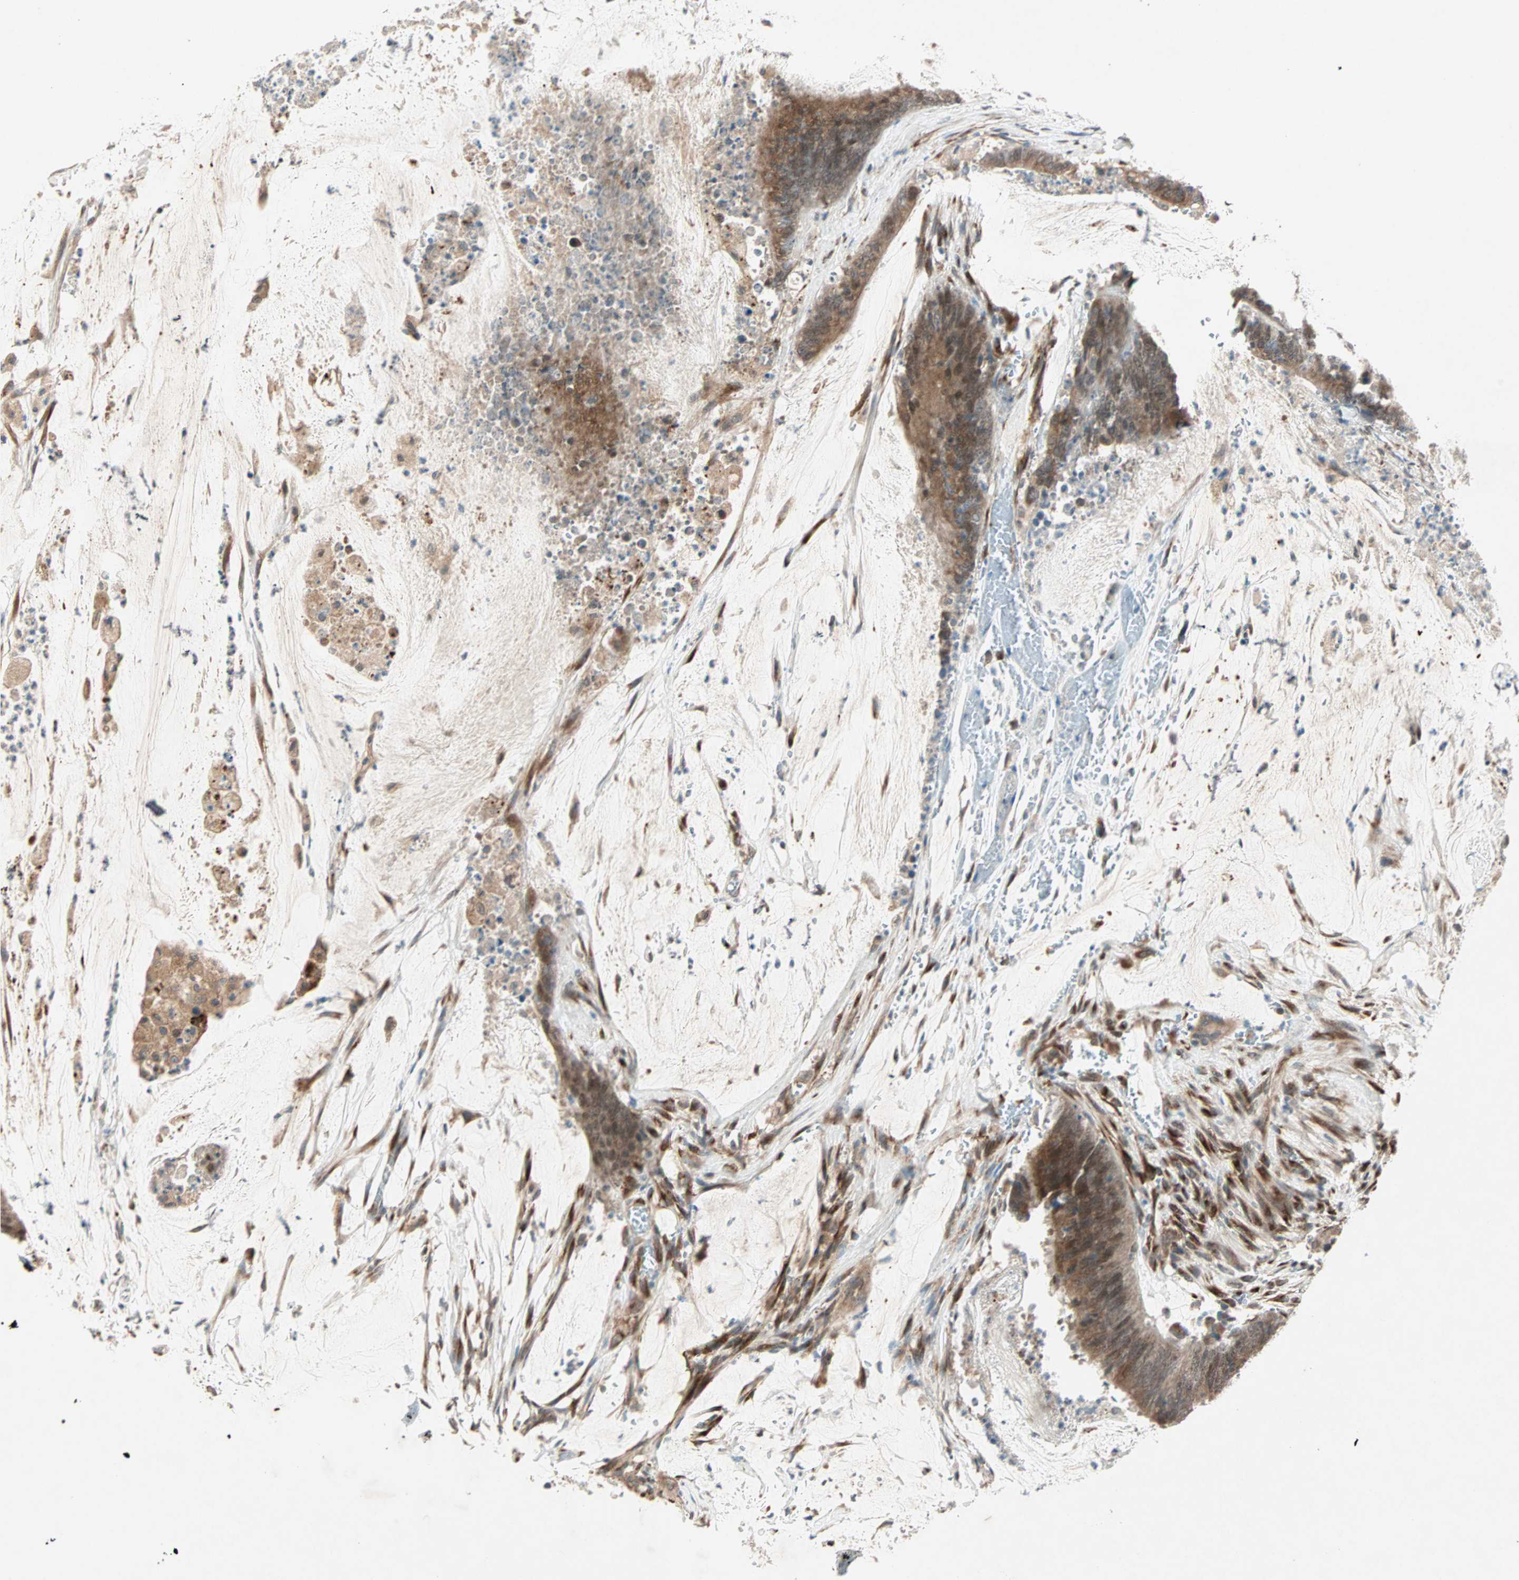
{"staining": {"intensity": "moderate", "quantity": ">75%", "location": "cytoplasmic/membranous,nuclear"}, "tissue": "colorectal cancer", "cell_type": "Tumor cells", "image_type": "cancer", "snomed": [{"axis": "morphology", "description": "Adenocarcinoma, NOS"}, {"axis": "topography", "description": "Rectum"}], "caption": "Tumor cells show moderate cytoplasmic/membranous and nuclear expression in about >75% of cells in colorectal cancer.", "gene": "ZNF37A", "patient": {"sex": "female", "age": 66}}